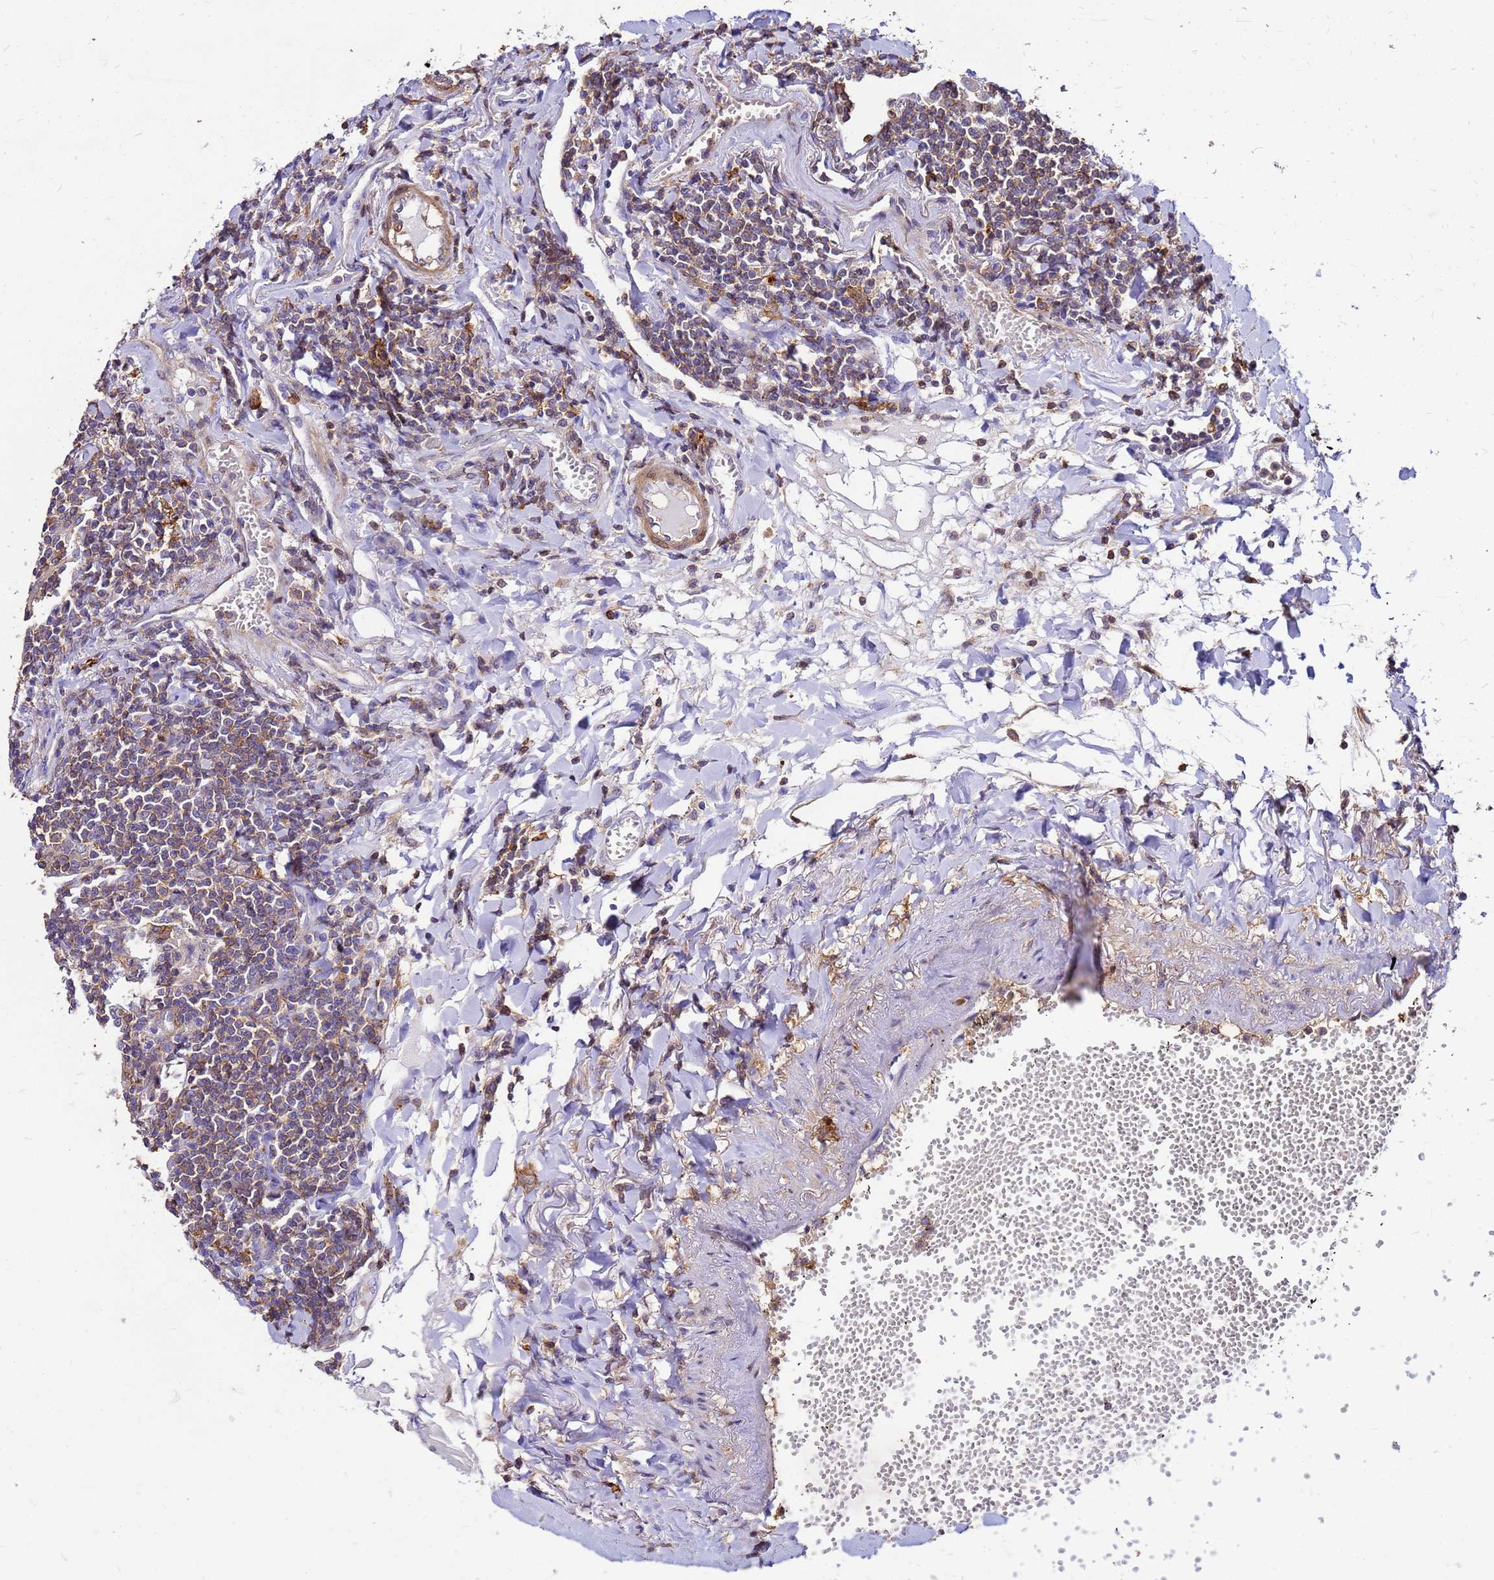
{"staining": {"intensity": "moderate", "quantity": "<25%", "location": "cytoplasmic/membranous"}, "tissue": "lymphoma", "cell_type": "Tumor cells", "image_type": "cancer", "snomed": [{"axis": "morphology", "description": "Malignant lymphoma, non-Hodgkin's type, Low grade"}, {"axis": "topography", "description": "Lung"}], "caption": "Immunohistochemistry of low-grade malignant lymphoma, non-Hodgkin's type displays low levels of moderate cytoplasmic/membranous expression in approximately <25% of tumor cells.", "gene": "DBNDD2", "patient": {"sex": "female", "age": 71}}